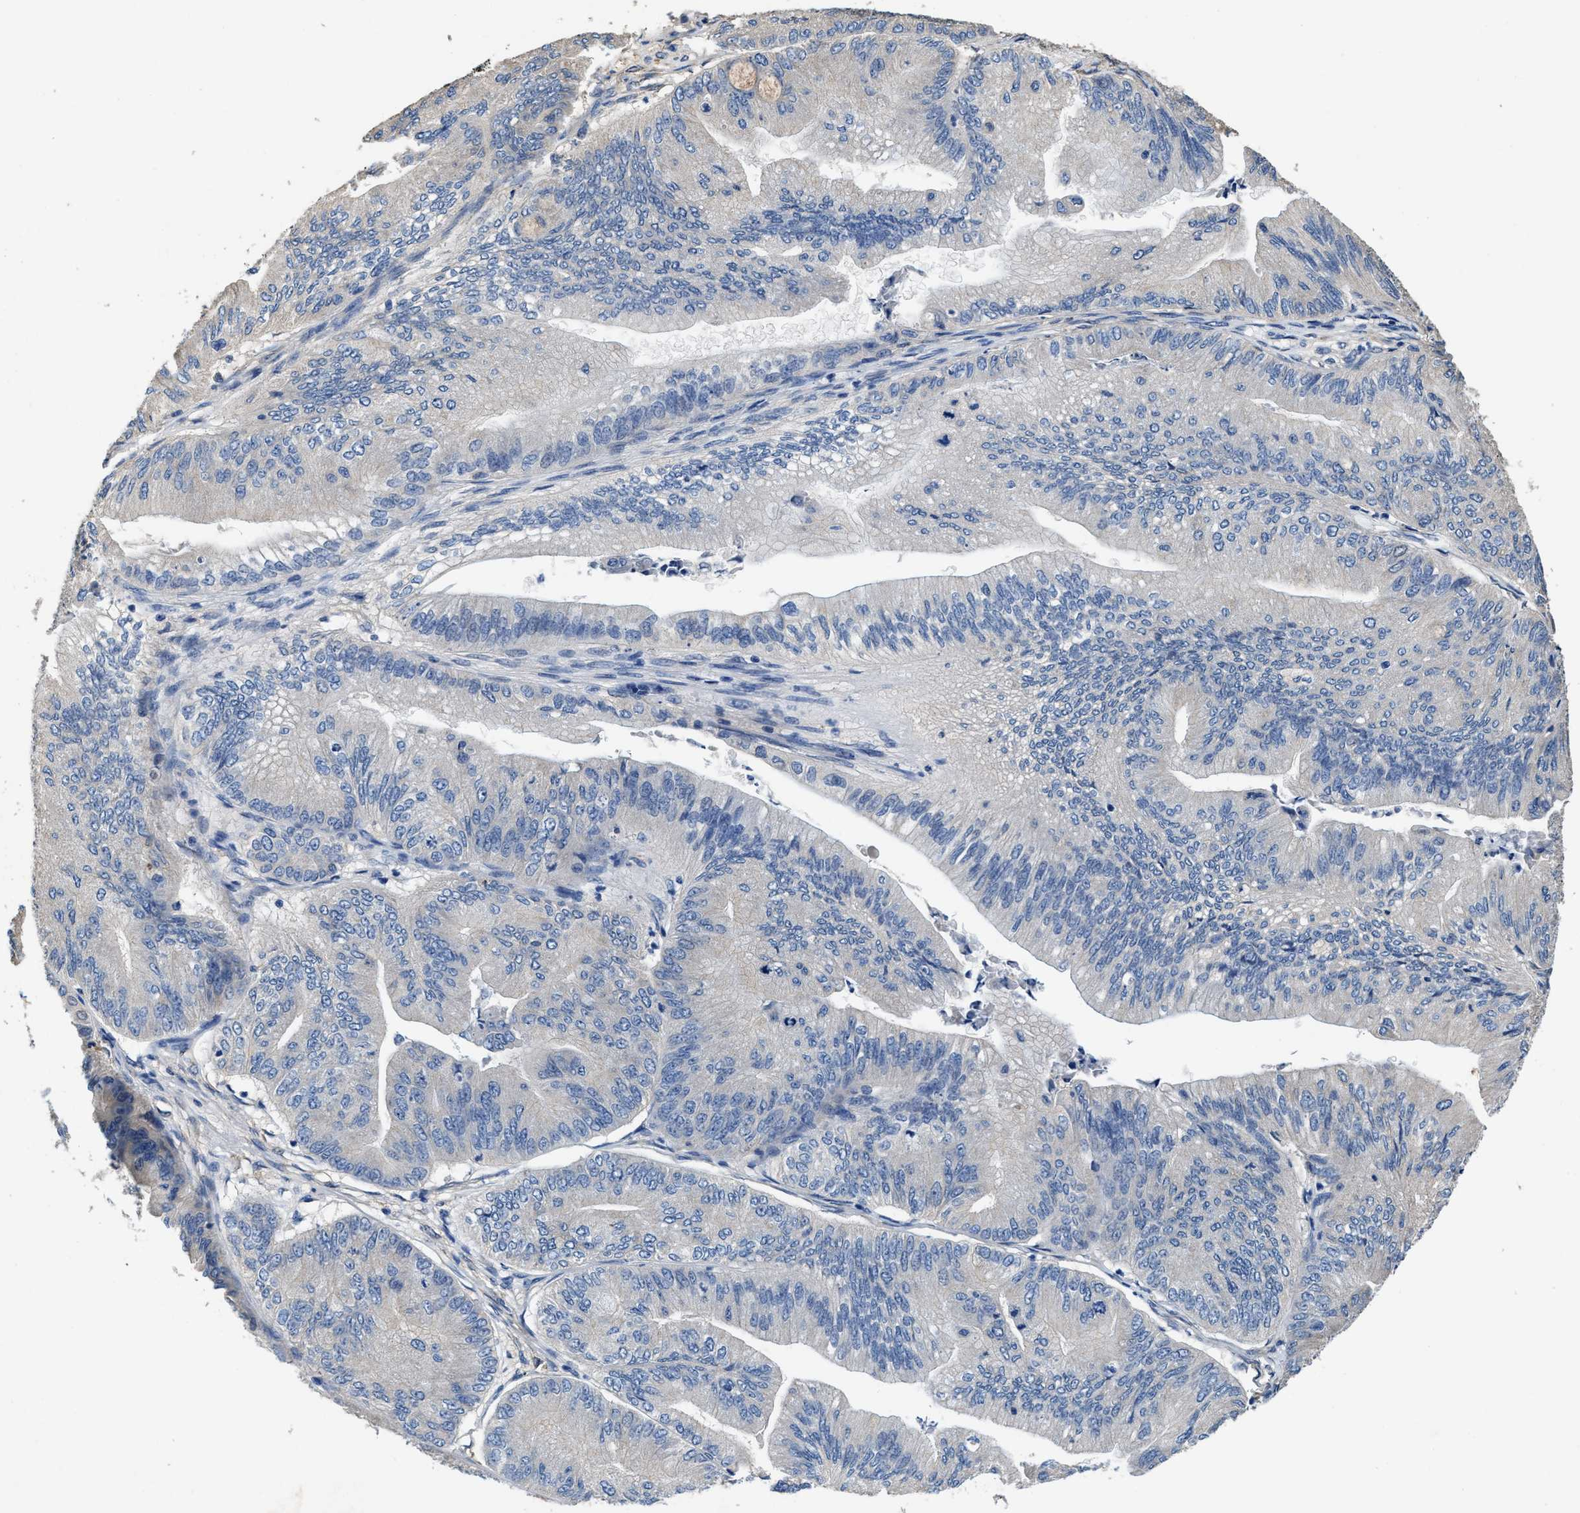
{"staining": {"intensity": "negative", "quantity": "none", "location": "none"}, "tissue": "ovarian cancer", "cell_type": "Tumor cells", "image_type": "cancer", "snomed": [{"axis": "morphology", "description": "Cystadenocarcinoma, mucinous, NOS"}, {"axis": "topography", "description": "Ovary"}], "caption": "Tumor cells are negative for protein expression in human mucinous cystadenocarcinoma (ovarian).", "gene": "PEG10", "patient": {"sex": "female", "age": 61}}